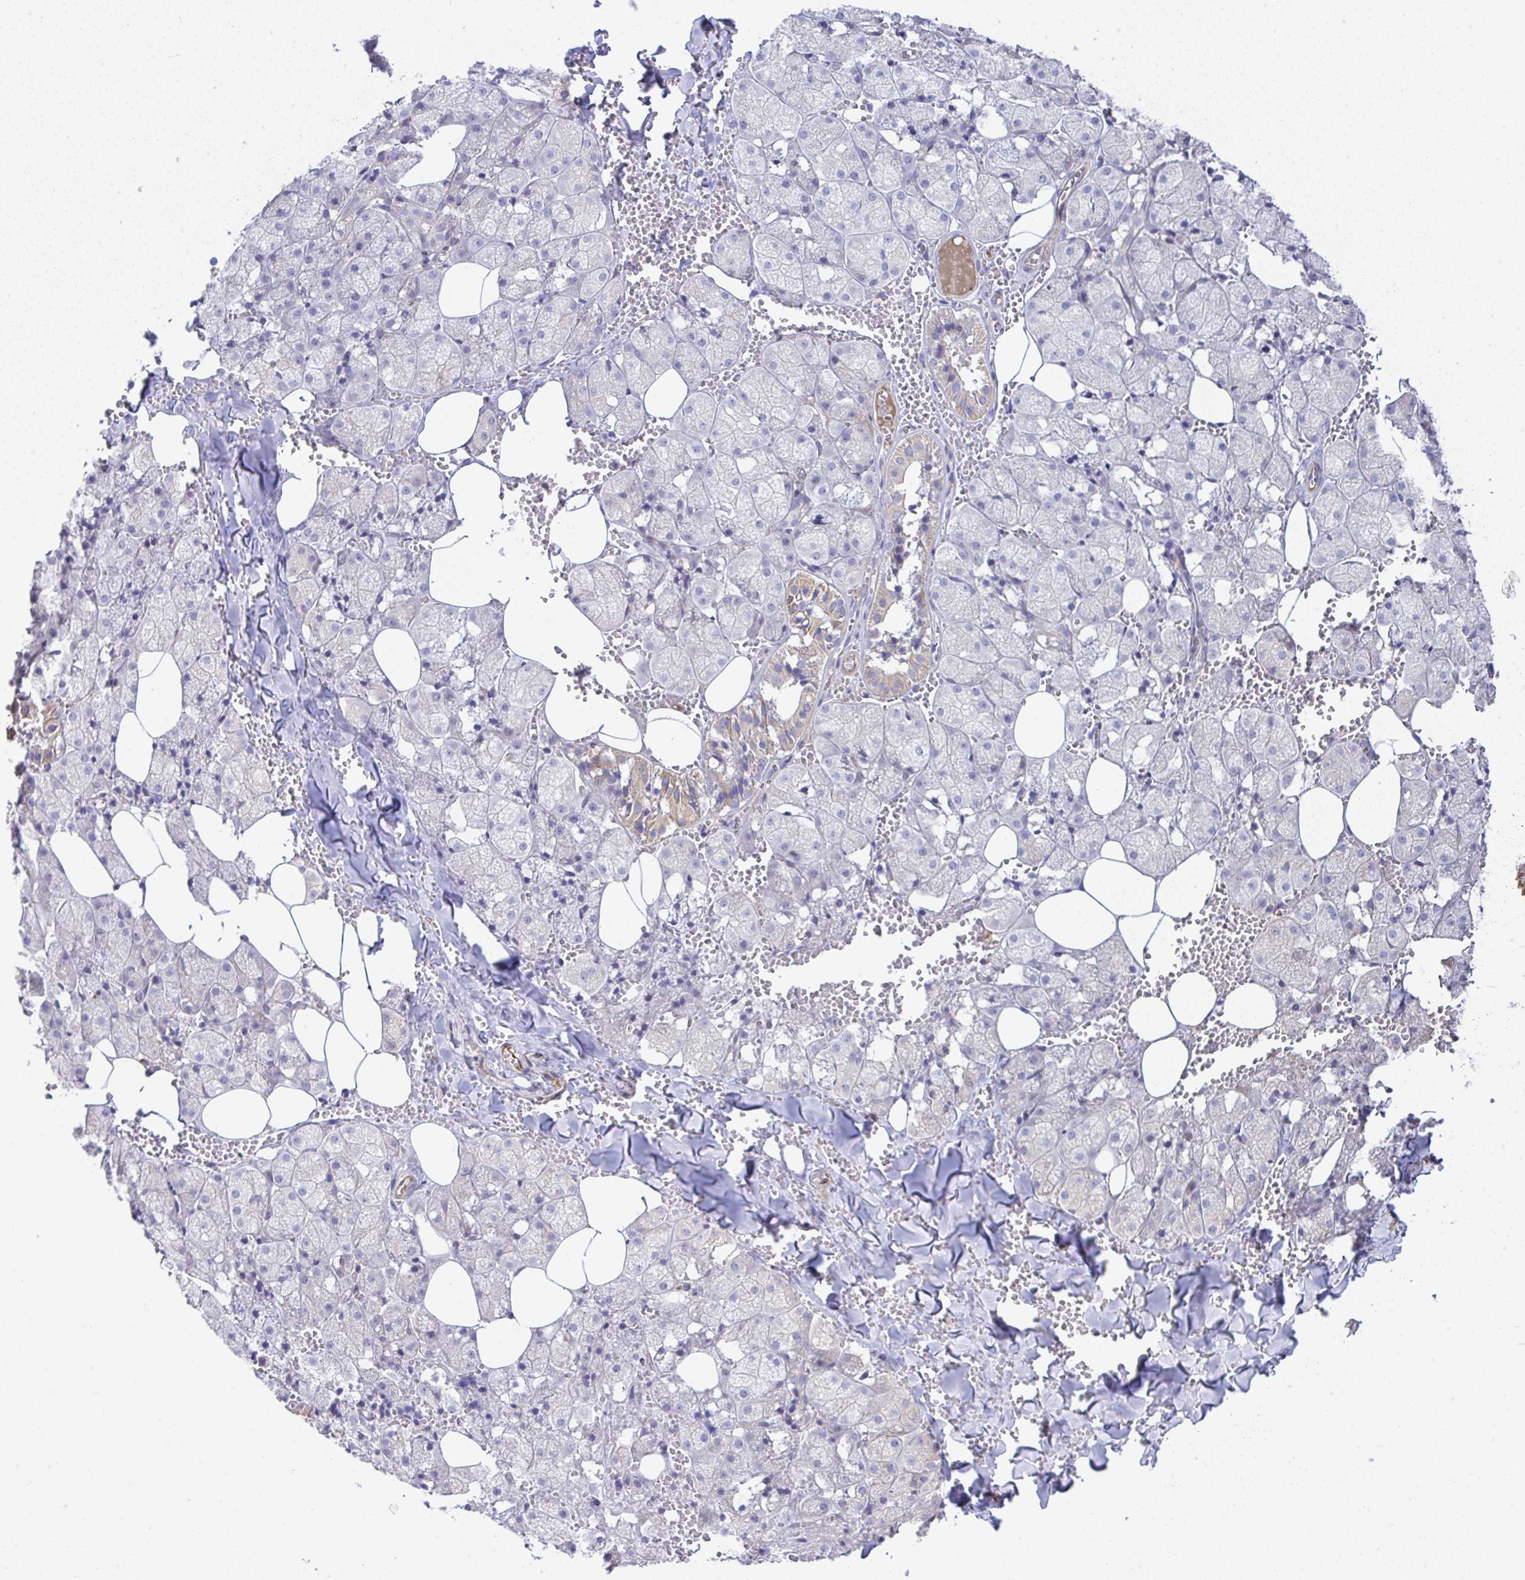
{"staining": {"intensity": "moderate", "quantity": "<25%", "location": "cytoplasmic/membranous"}, "tissue": "salivary gland", "cell_type": "Glandular cells", "image_type": "normal", "snomed": [{"axis": "morphology", "description": "Normal tissue, NOS"}, {"axis": "topography", "description": "Salivary gland"}, {"axis": "topography", "description": "Peripheral nerve tissue"}], "caption": "Immunohistochemical staining of normal human salivary gland reveals moderate cytoplasmic/membranous protein staining in about <25% of glandular cells.", "gene": "GRID2", "patient": {"sex": "male", "age": 38}}